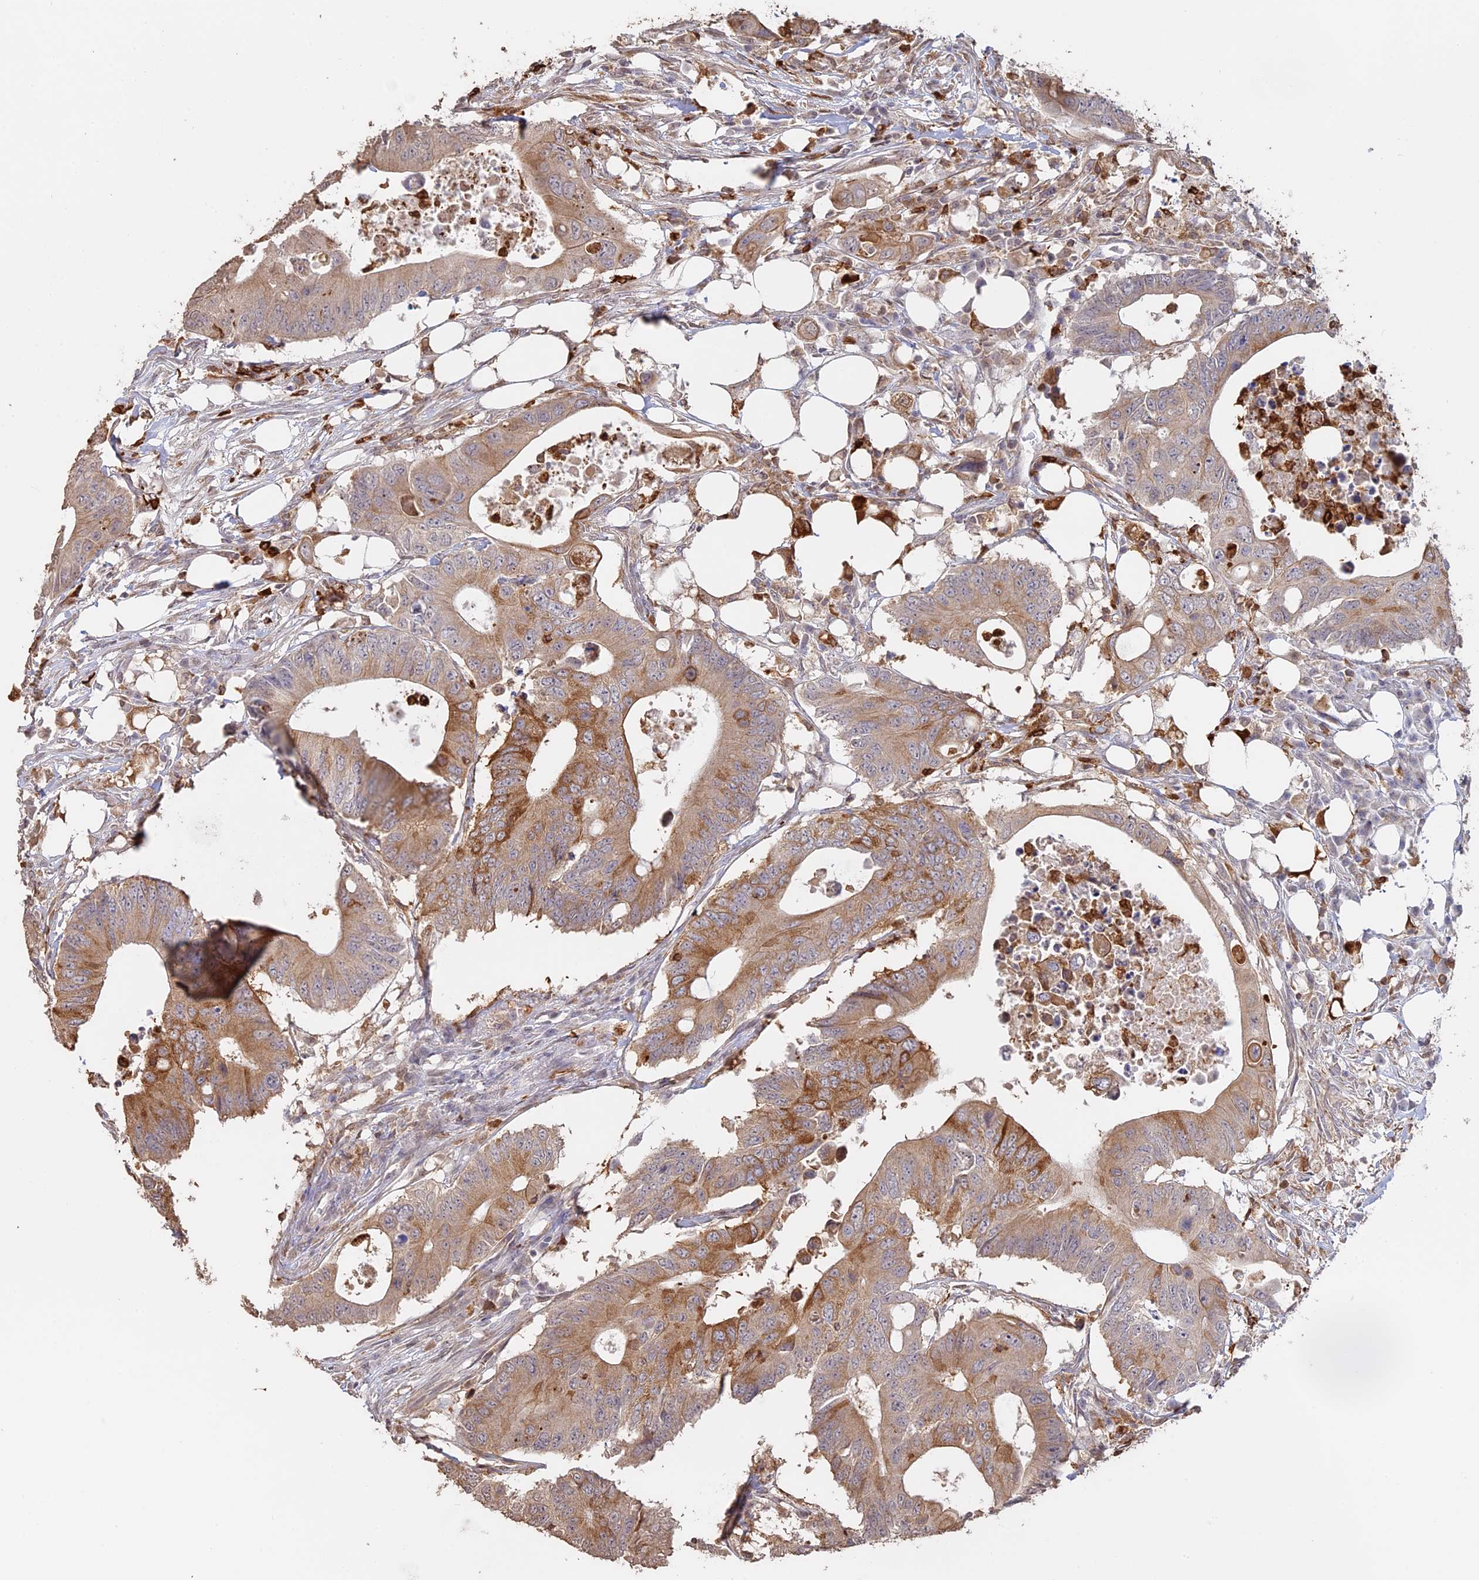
{"staining": {"intensity": "moderate", "quantity": ">75%", "location": "cytoplasmic/membranous"}, "tissue": "colorectal cancer", "cell_type": "Tumor cells", "image_type": "cancer", "snomed": [{"axis": "morphology", "description": "Adenocarcinoma, NOS"}, {"axis": "topography", "description": "Colon"}], "caption": "Protein staining of colorectal adenocarcinoma tissue exhibits moderate cytoplasmic/membranous staining in approximately >75% of tumor cells.", "gene": "APOBR", "patient": {"sex": "male", "age": 71}}